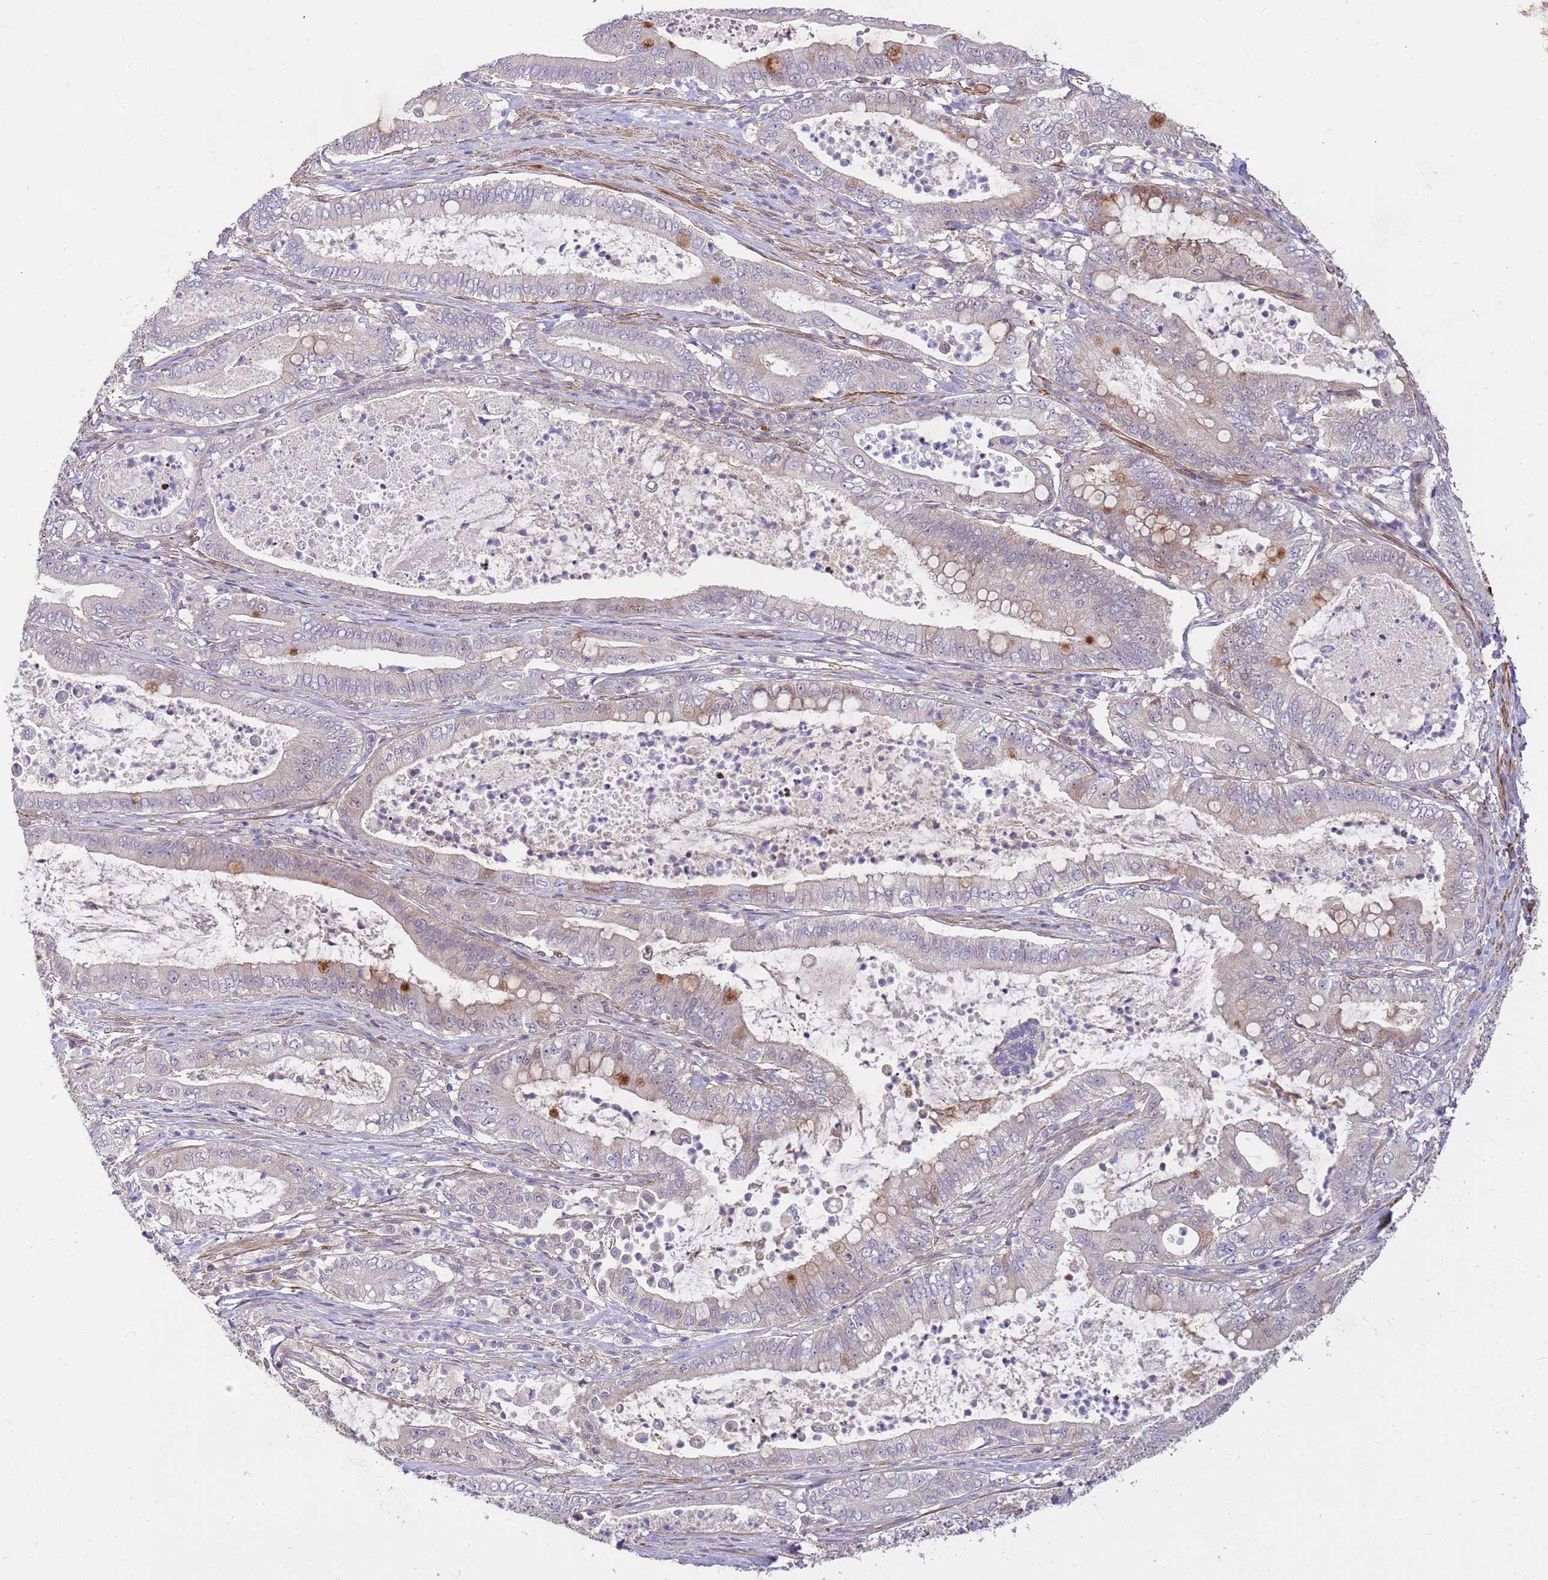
{"staining": {"intensity": "moderate", "quantity": "25%-75%", "location": "cytoplasmic/membranous"}, "tissue": "pancreatic cancer", "cell_type": "Tumor cells", "image_type": "cancer", "snomed": [{"axis": "morphology", "description": "Adenocarcinoma, NOS"}, {"axis": "topography", "description": "Pancreas"}], "caption": "An immunohistochemistry (IHC) micrograph of tumor tissue is shown. Protein staining in brown labels moderate cytoplasmic/membranous positivity in adenocarcinoma (pancreatic) within tumor cells.", "gene": "MVD", "patient": {"sex": "male", "age": 71}}